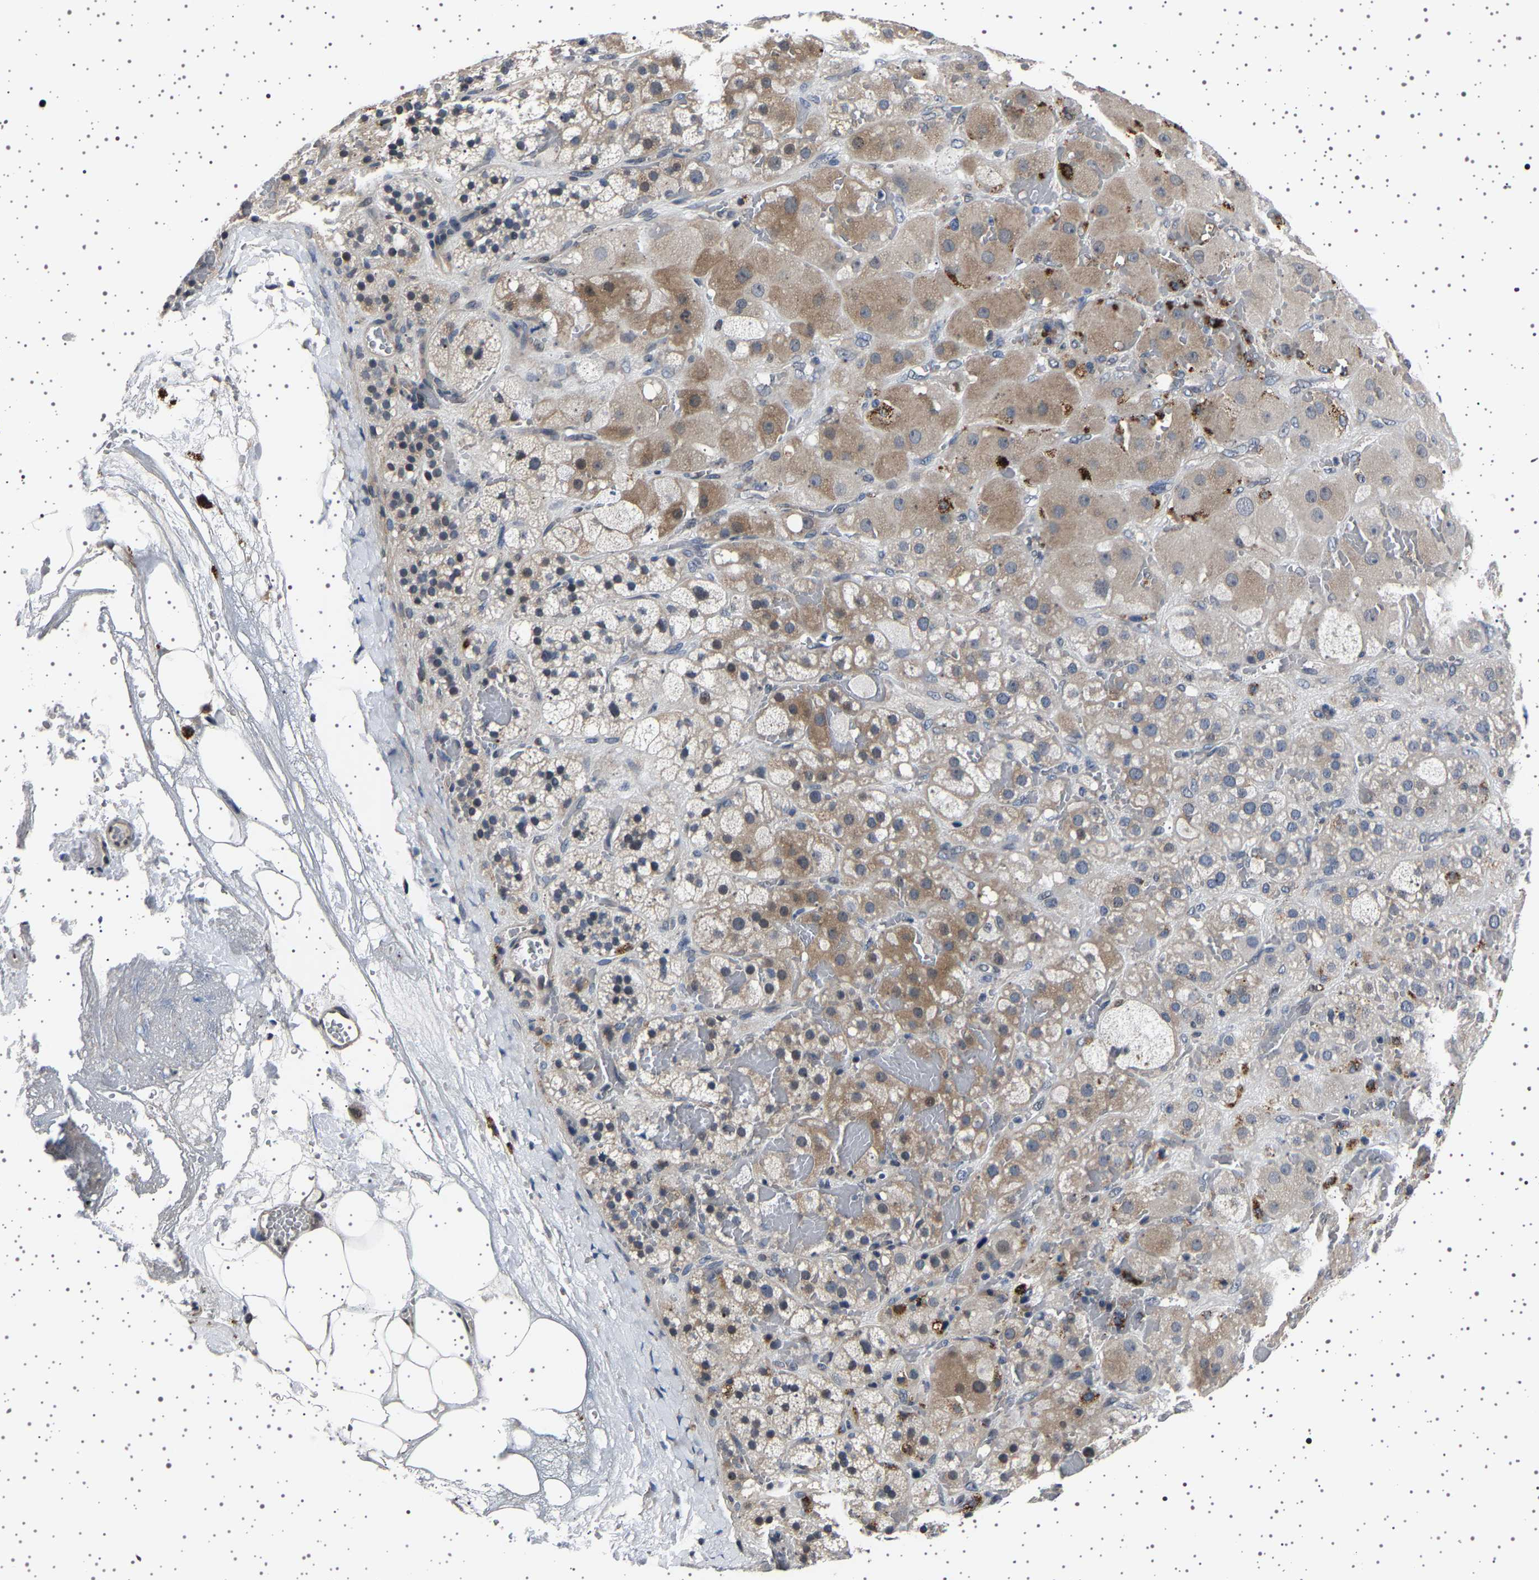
{"staining": {"intensity": "weak", "quantity": "<25%", "location": "cytoplasmic/membranous"}, "tissue": "adrenal gland", "cell_type": "Glandular cells", "image_type": "normal", "snomed": [{"axis": "morphology", "description": "Normal tissue, NOS"}, {"axis": "topography", "description": "Adrenal gland"}], "caption": "IHC histopathology image of benign human adrenal gland stained for a protein (brown), which shows no expression in glandular cells.", "gene": "IL10RB", "patient": {"sex": "female", "age": 47}}